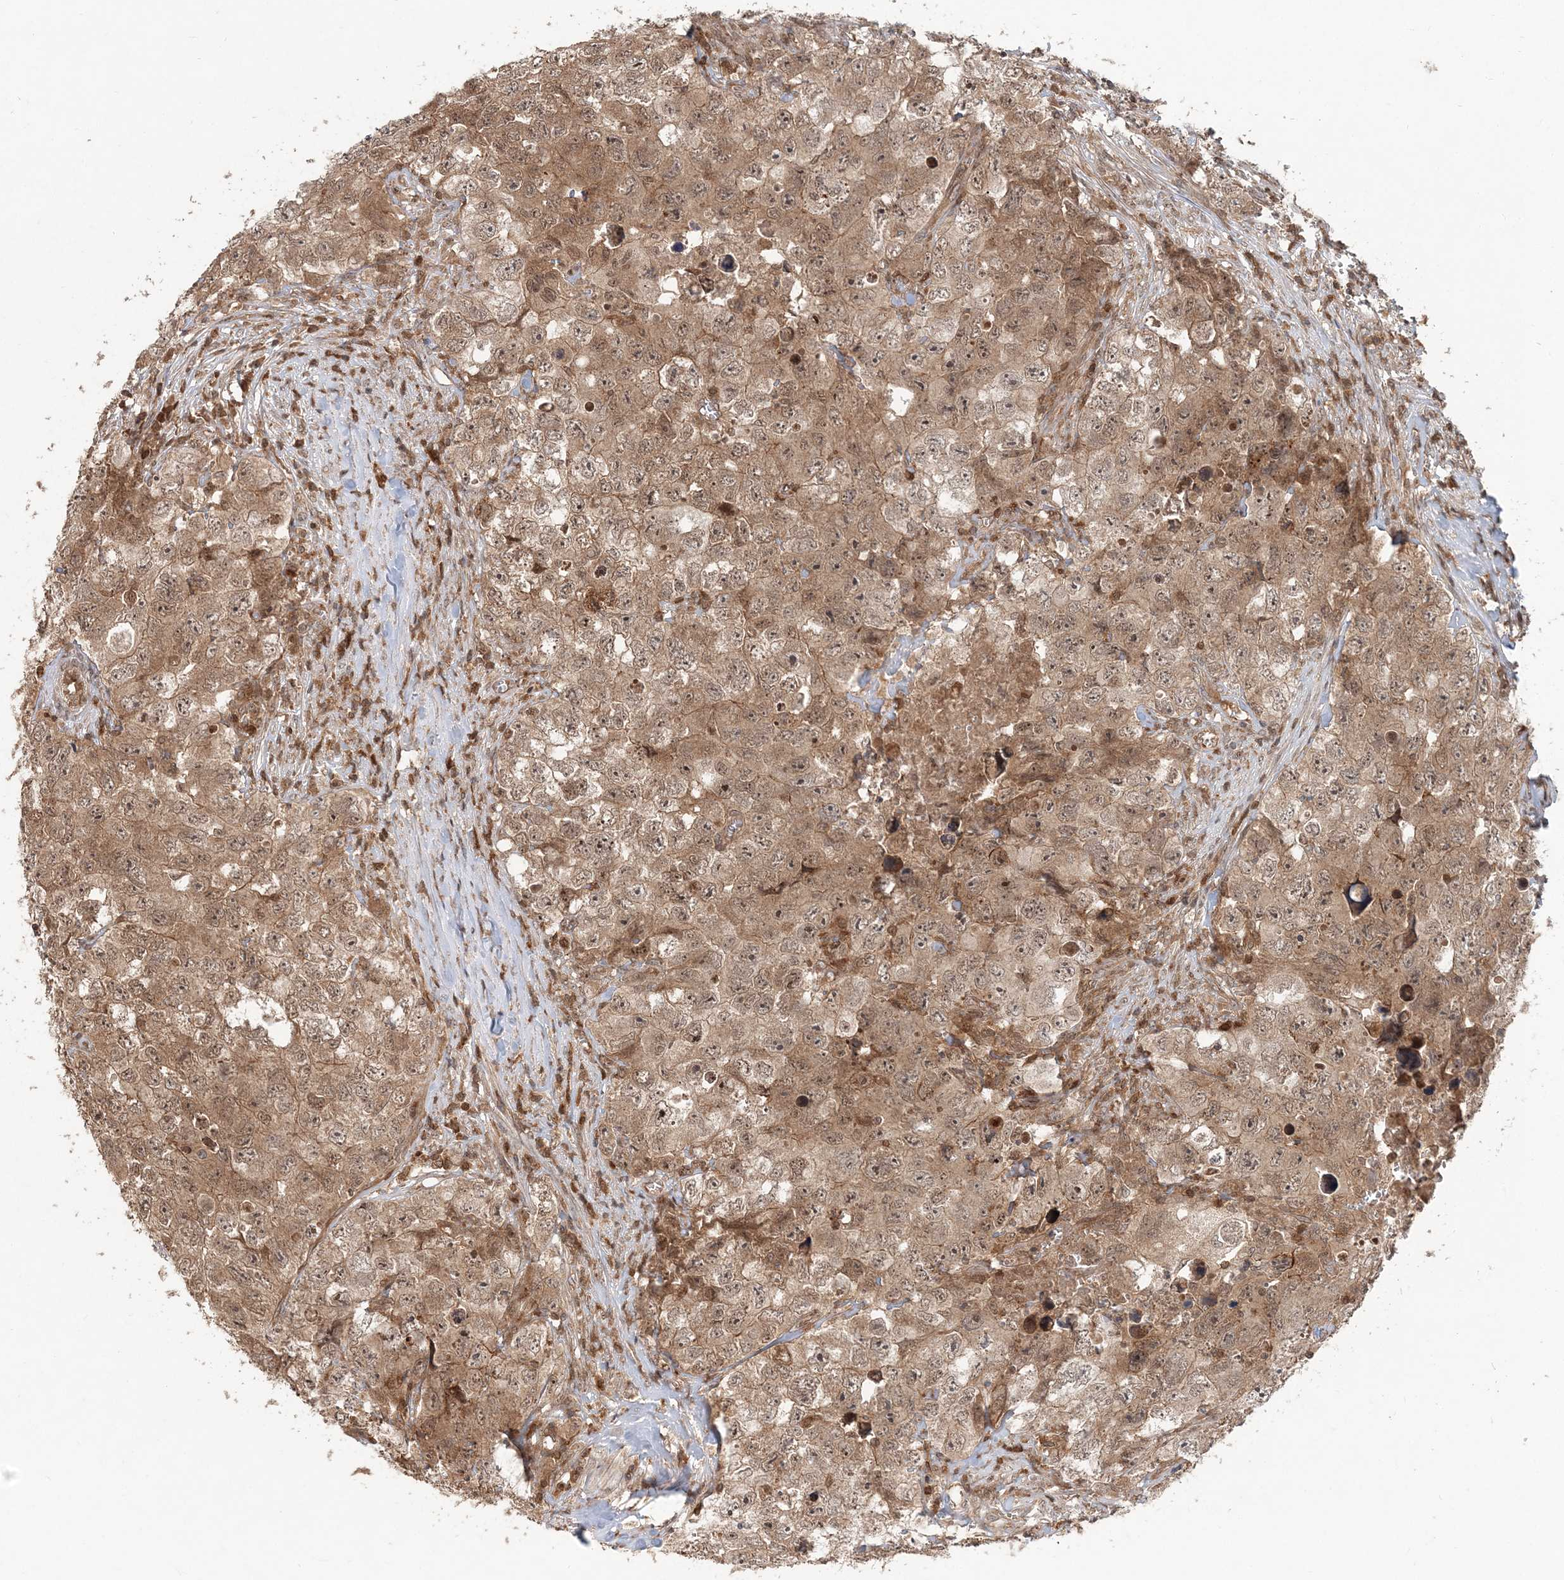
{"staining": {"intensity": "moderate", "quantity": ">75%", "location": "cytoplasmic/membranous,nuclear"}, "tissue": "testis cancer", "cell_type": "Tumor cells", "image_type": "cancer", "snomed": [{"axis": "morphology", "description": "Seminoma, NOS"}, {"axis": "morphology", "description": "Carcinoma, Embryonal, NOS"}, {"axis": "topography", "description": "Testis"}], "caption": "IHC staining of testis seminoma, which exhibits medium levels of moderate cytoplasmic/membranous and nuclear staining in about >75% of tumor cells indicating moderate cytoplasmic/membranous and nuclear protein expression. The staining was performed using DAB (3,3'-diaminobenzidine) (brown) for protein detection and nuclei were counterstained in hematoxylin (blue).", "gene": "CAB39", "patient": {"sex": "male", "age": 43}}